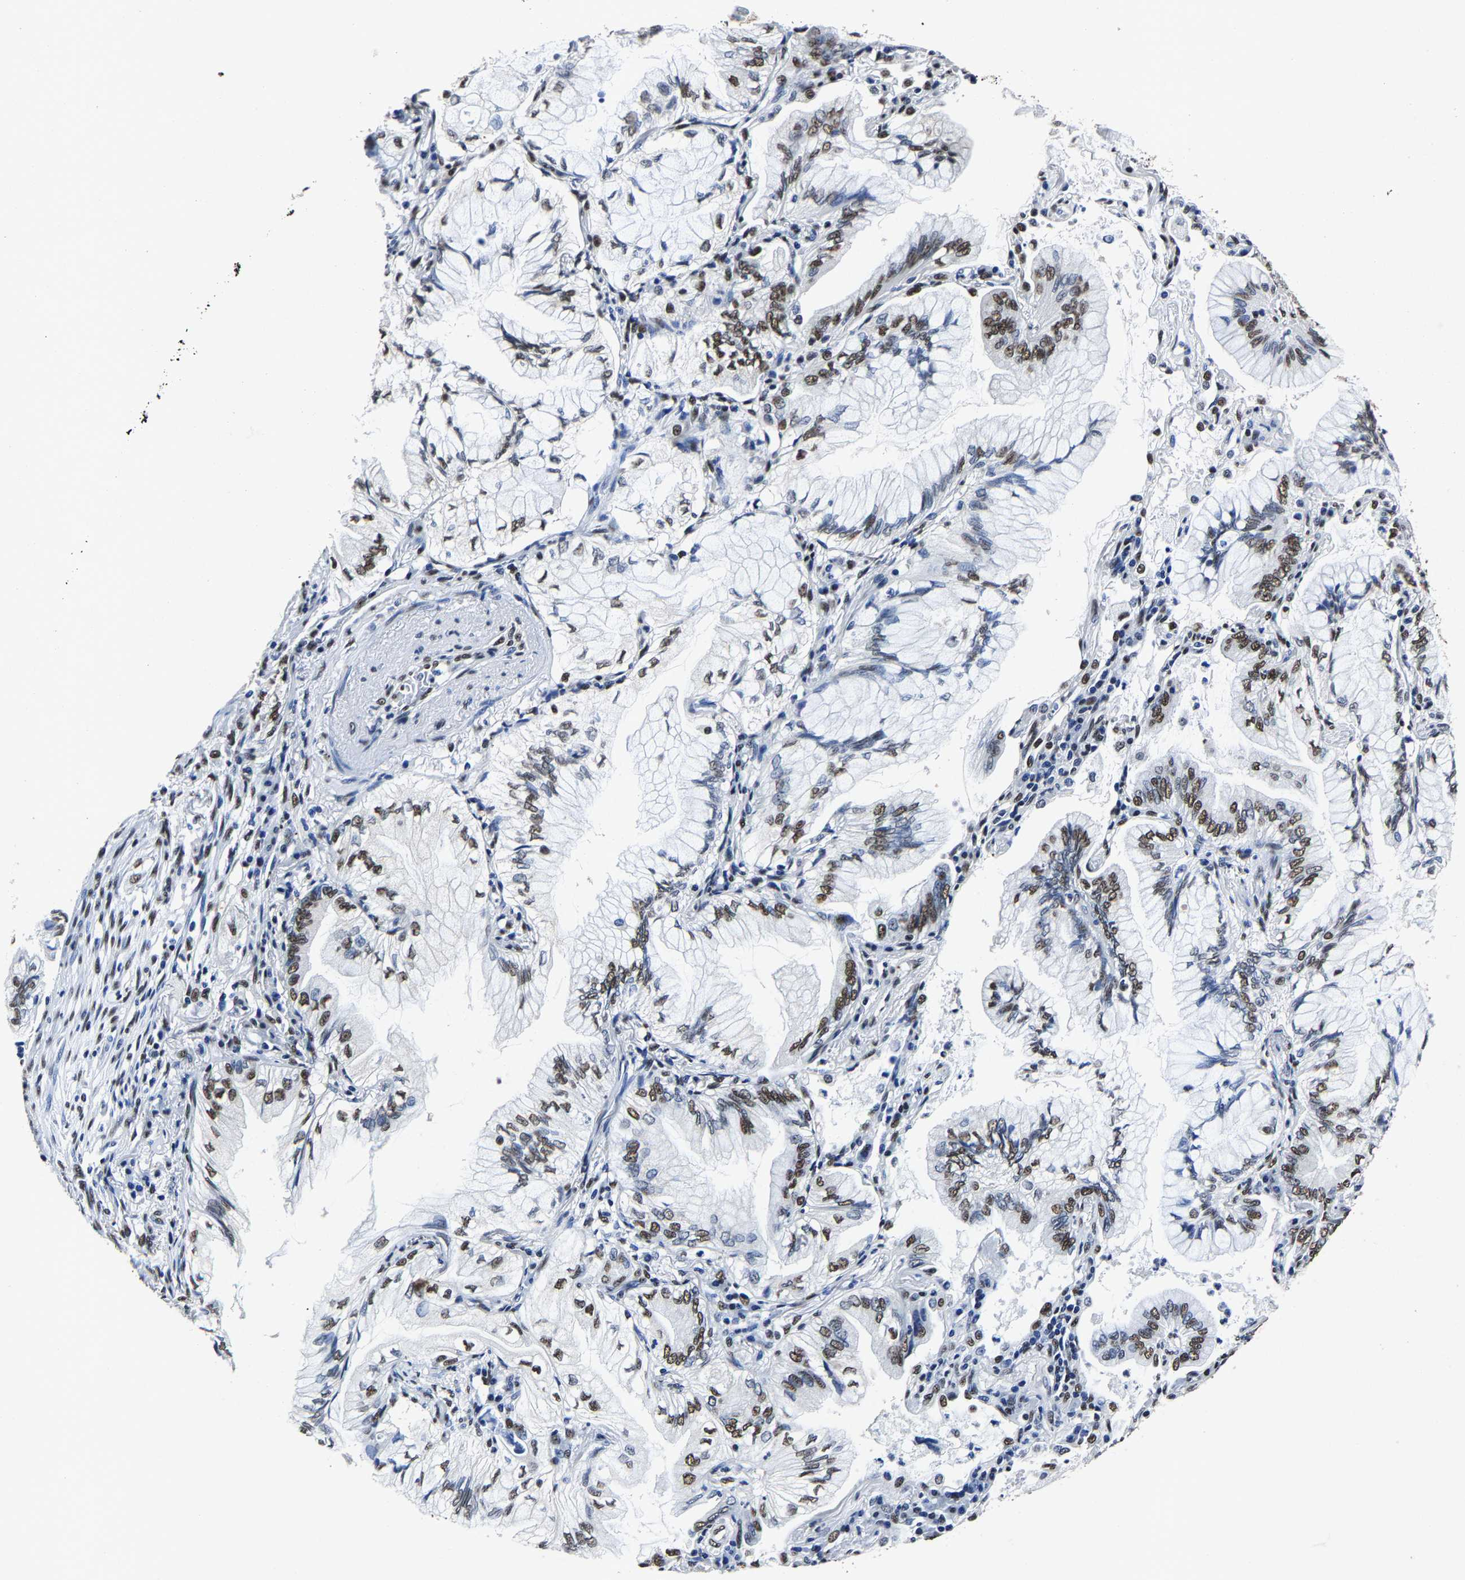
{"staining": {"intensity": "moderate", "quantity": "25%-75%", "location": "nuclear"}, "tissue": "lung cancer", "cell_type": "Tumor cells", "image_type": "cancer", "snomed": [{"axis": "morphology", "description": "Adenocarcinoma, NOS"}, {"axis": "topography", "description": "Lung"}], "caption": "Adenocarcinoma (lung) stained for a protein displays moderate nuclear positivity in tumor cells.", "gene": "RBM45", "patient": {"sex": "female", "age": 70}}